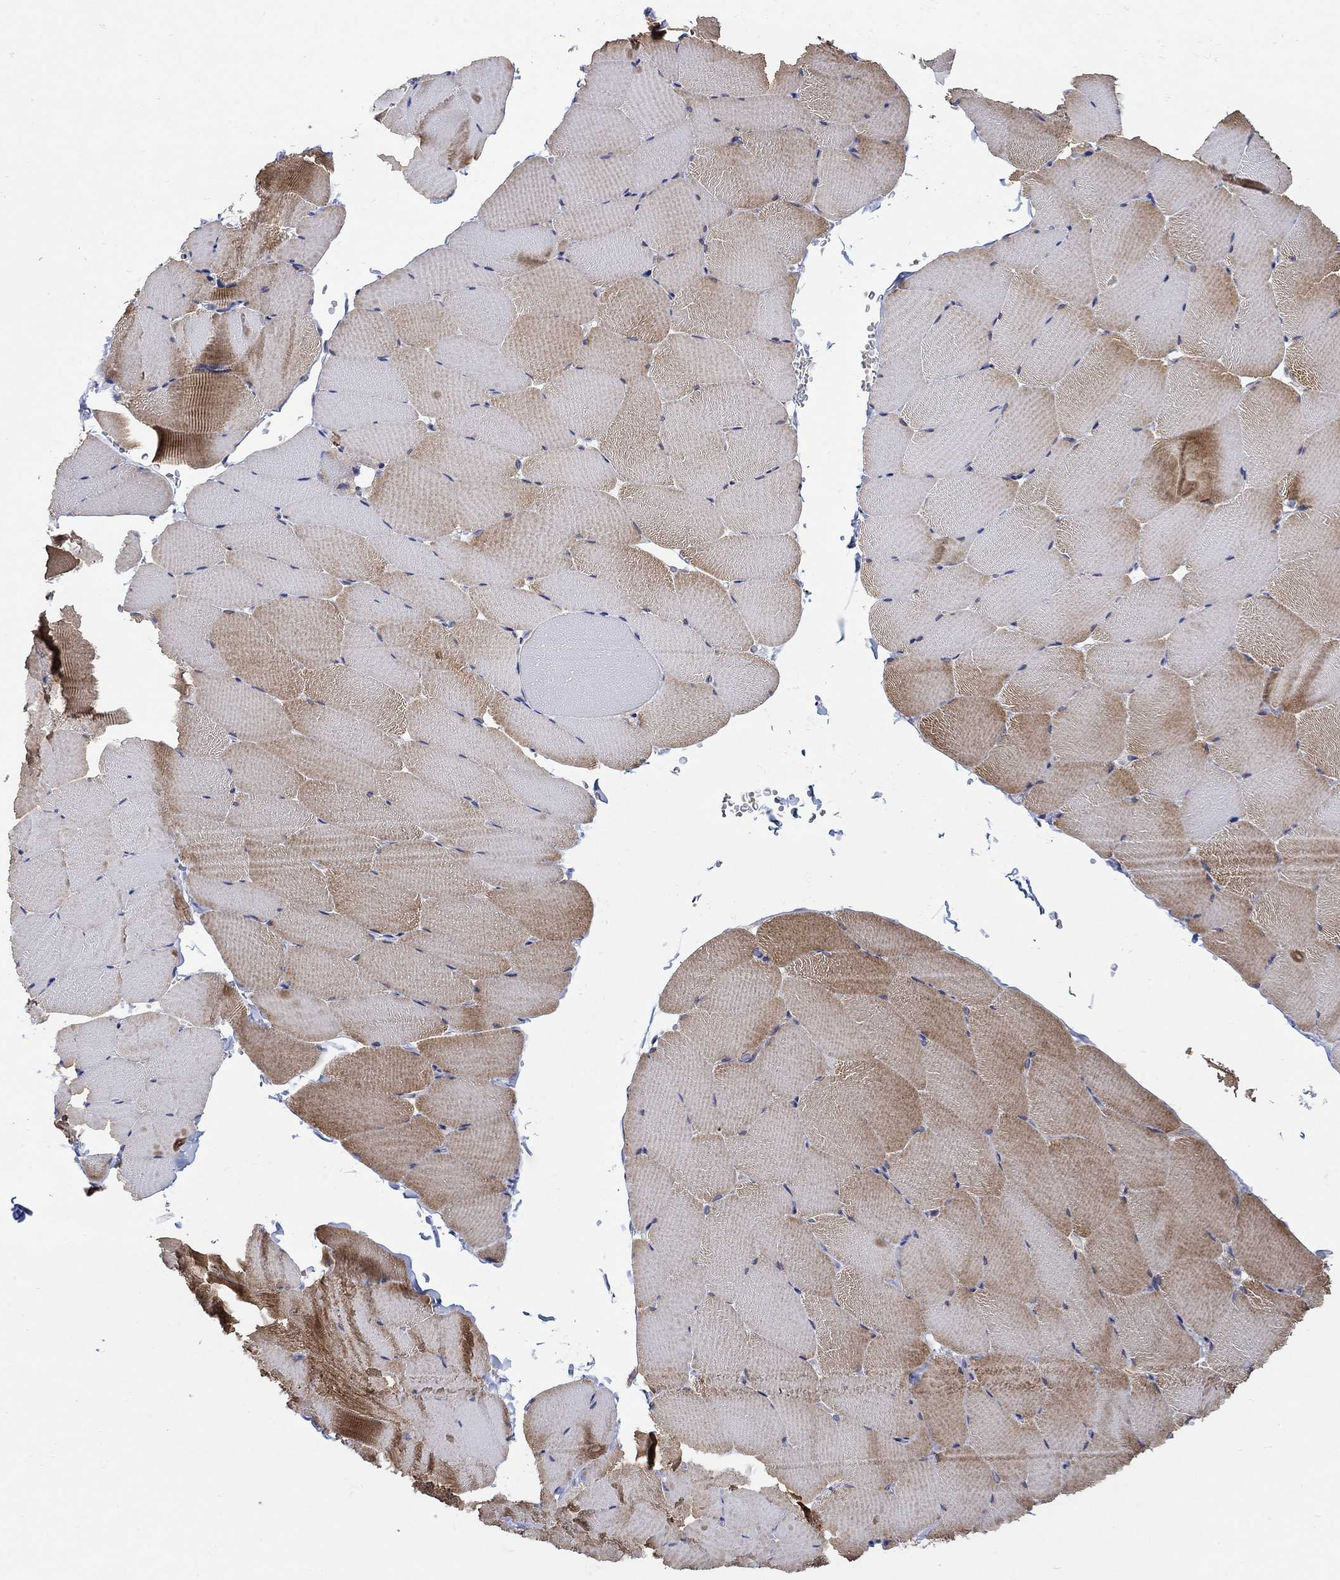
{"staining": {"intensity": "strong", "quantity": "25%-75%", "location": "cytoplasmic/membranous"}, "tissue": "skeletal muscle", "cell_type": "Myocytes", "image_type": "normal", "snomed": [{"axis": "morphology", "description": "Normal tissue, NOS"}, {"axis": "topography", "description": "Skeletal muscle"}], "caption": "Myocytes display high levels of strong cytoplasmic/membranous positivity in about 25%-75% of cells in benign human skeletal muscle.", "gene": "SCN7A", "patient": {"sex": "female", "age": 37}}